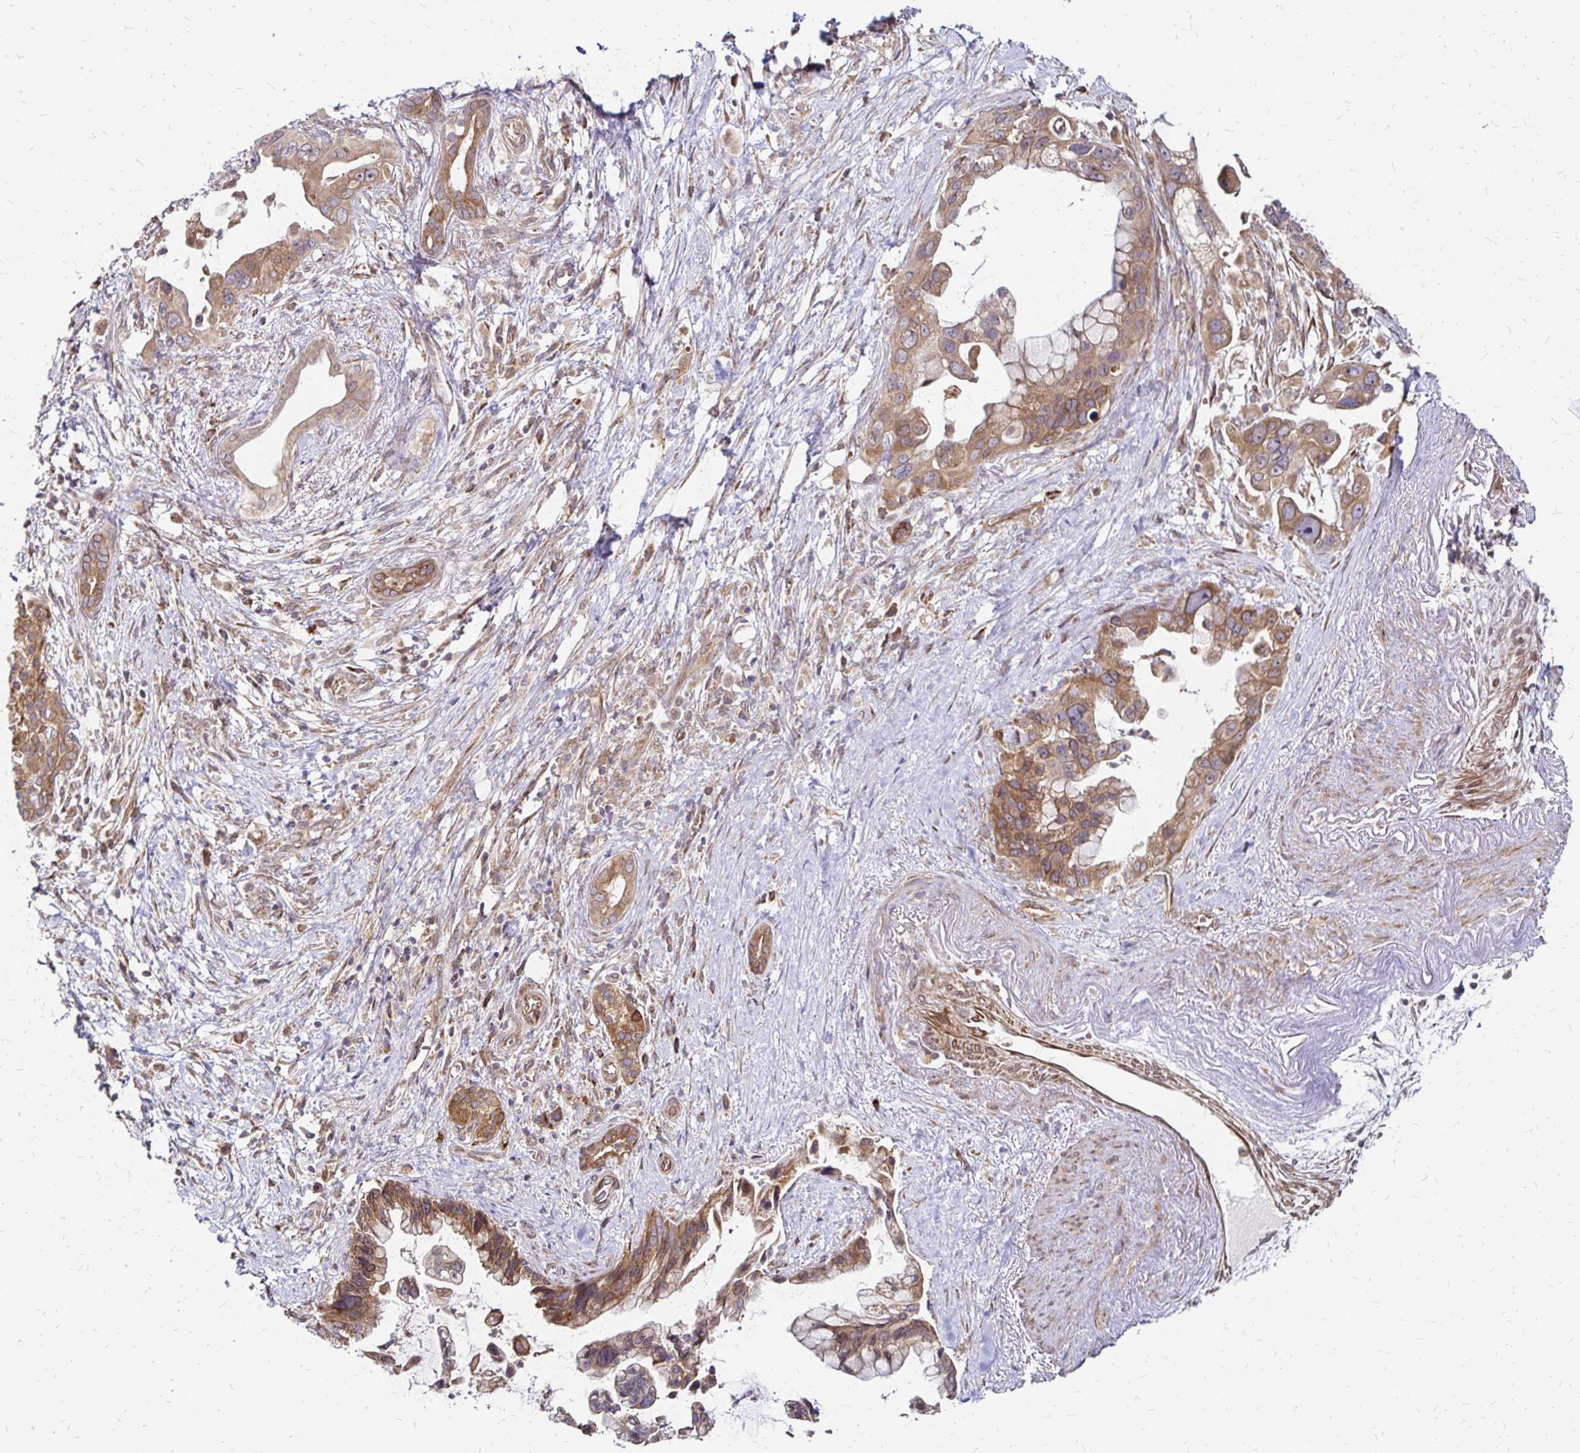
{"staining": {"intensity": "moderate", "quantity": ">75%", "location": "cytoplasmic/membranous"}, "tissue": "pancreatic cancer", "cell_type": "Tumor cells", "image_type": "cancer", "snomed": [{"axis": "morphology", "description": "Adenocarcinoma, NOS"}, {"axis": "topography", "description": "Pancreas"}], "caption": "Protein analysis of pancreatic adenocarcinoma tissue displays moderate cytoplasmic/membranous staining in about >75% of tumor cells. (Brightfield microscopy of DAB IHC at high magnification).", "gene": "ZW10", "patient": {"sex": "female", "age": 83}}